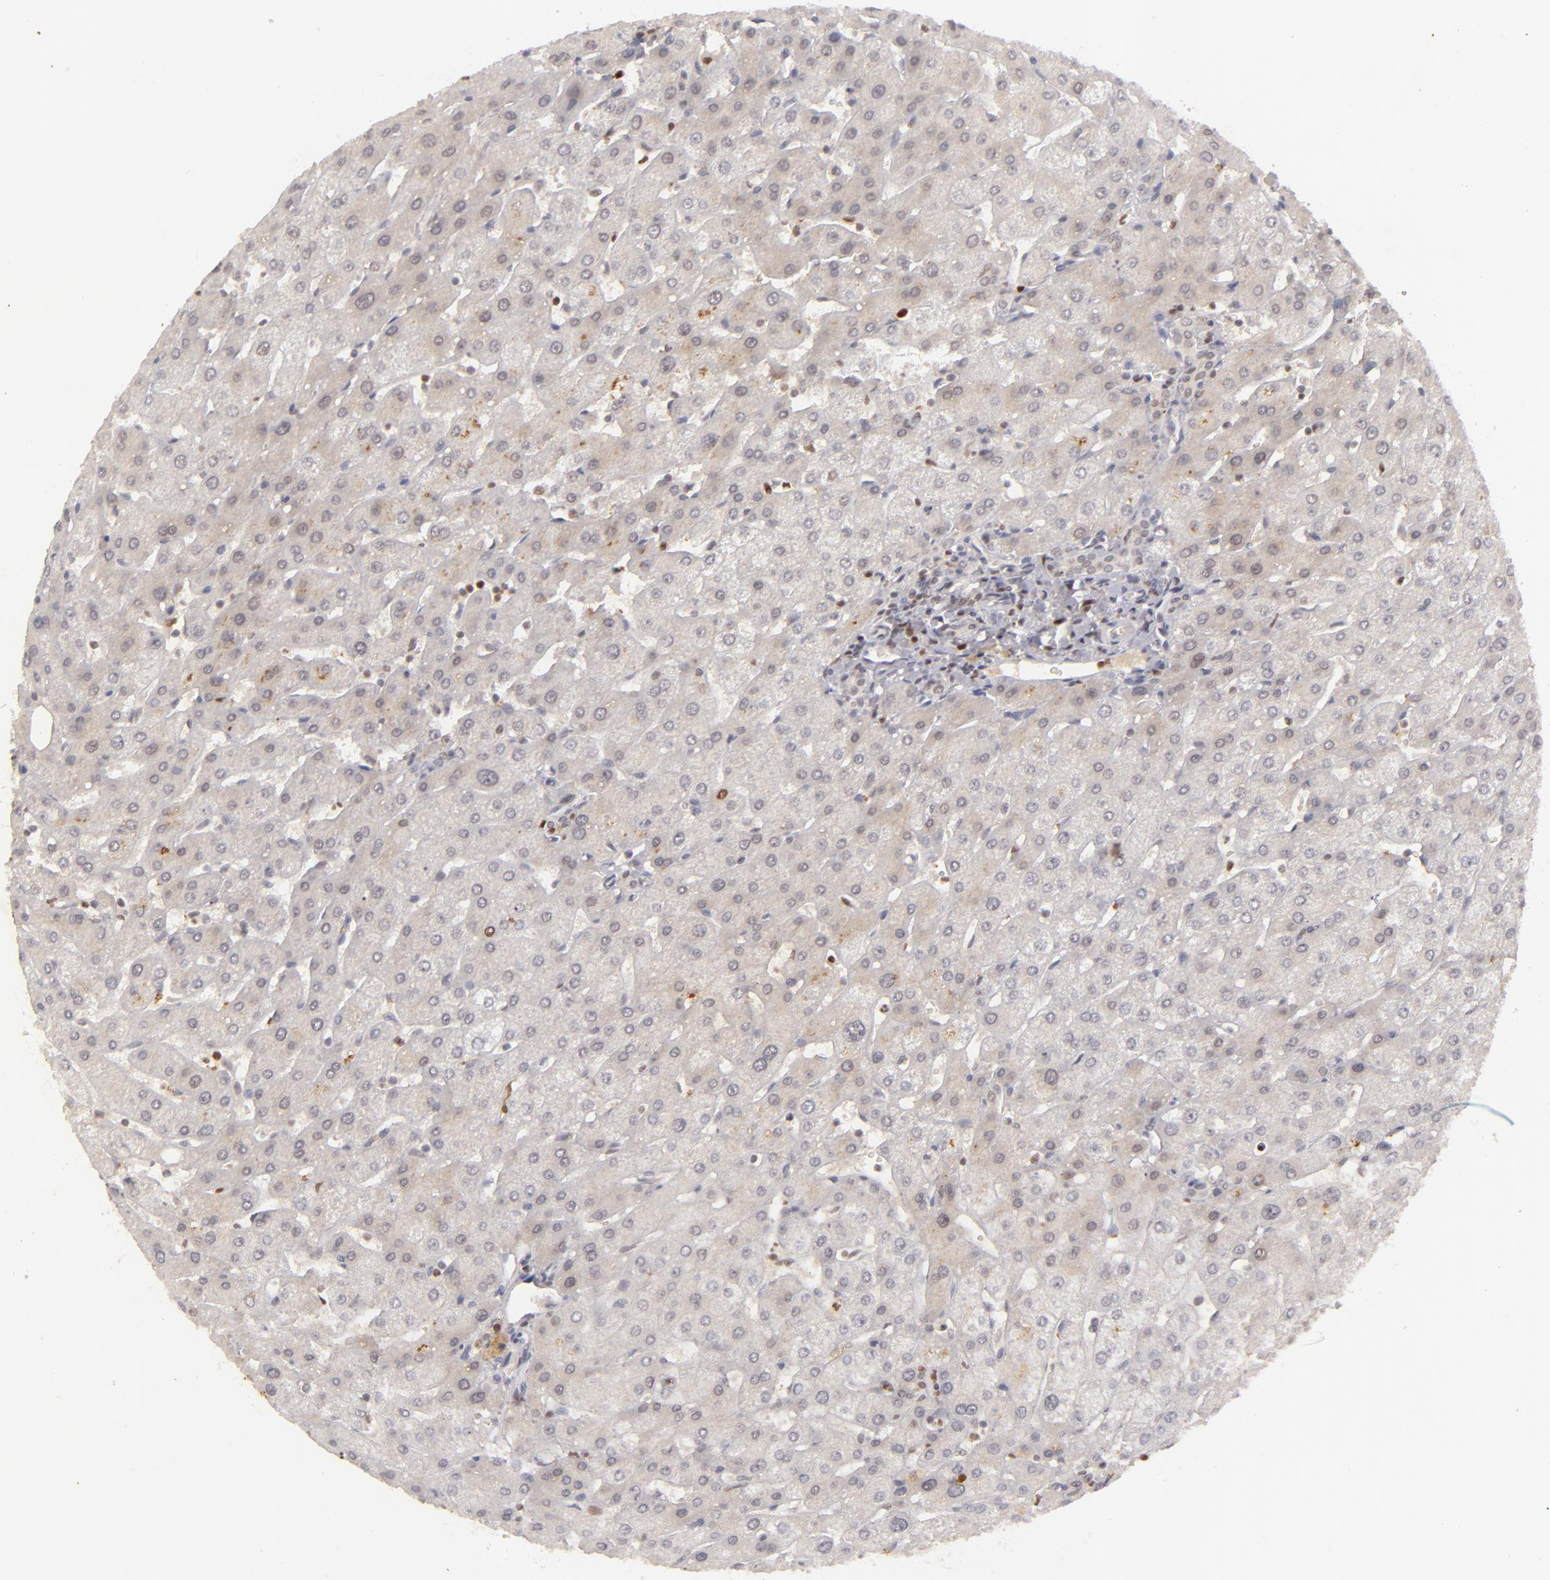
{"staining": {"intensity": "moderate", "quantity": ">75%", "location": "nuclear"}, "tissue": "liver", "cell_type": "Cholangiocytes", "image_type": "normal", "snomed": [{"axis": "morphology", "description": "Normal tissue, NOS"}, {"axis": "topography", "description": "Liver"}], "caption": "Liver stained with a protein marker shows moderate staining in cholangiocytes.", "gene": "FEN1", "patient": {"sex": "male", "age": 67}}